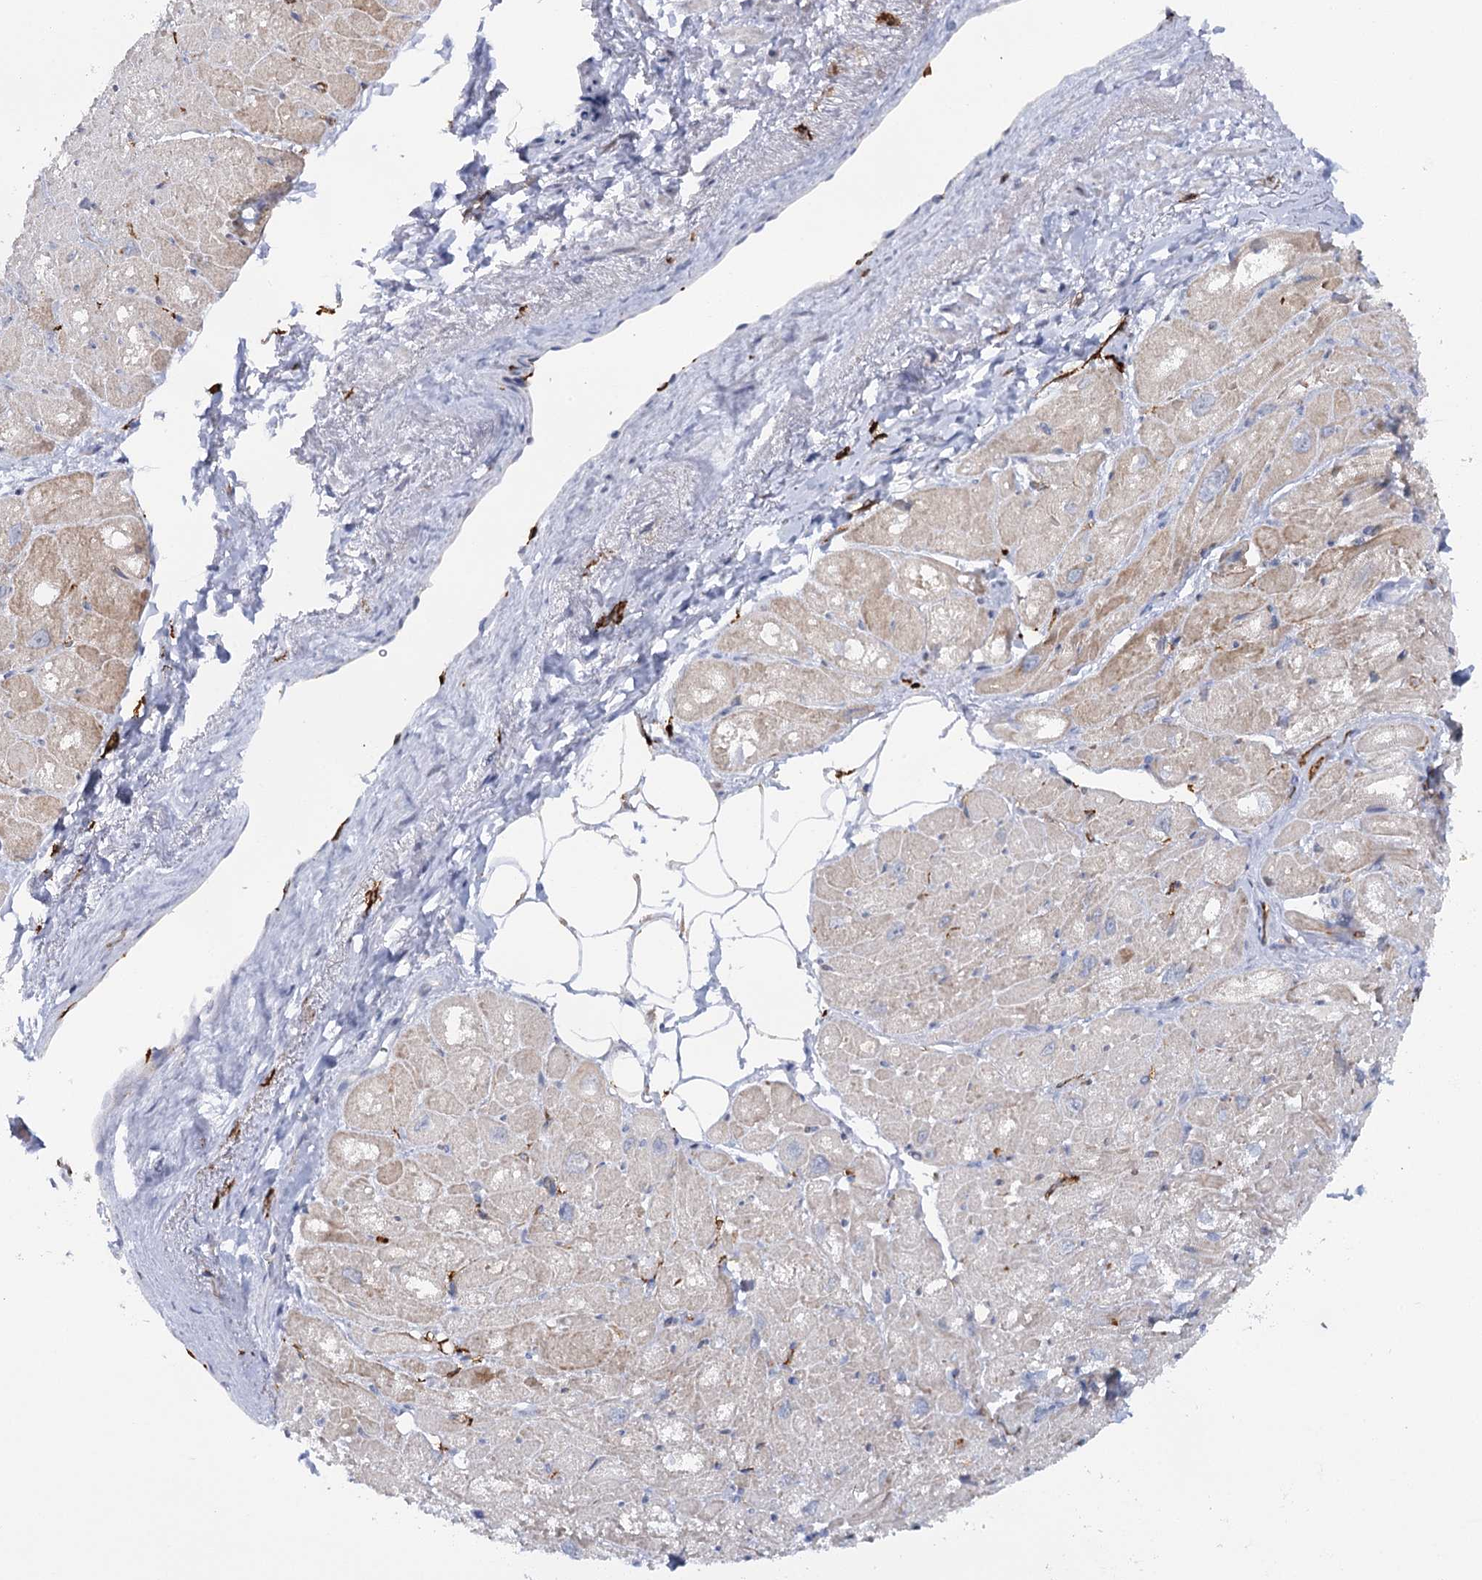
{"staining": {"intensity": "weak", "quantity": "<25%", "location": "cytoplasmic/membranous"}, "tissue": "heart muscle", "cell_type": "Cardiomyocytes", "image_type": "normal", "snomed": [{"axis": "morphology", "description": "Normal tissue, NOS"}, {"axis": "topography", "description": "Heart"}], "caption": "Immunohistochemistry histopathology image of benign human heart muscle stained for a protein (brown), which displays no expression in cardiomyocytes.", "gene": "PIWIL4", "patient": {"sex": "male", "age": 50}}